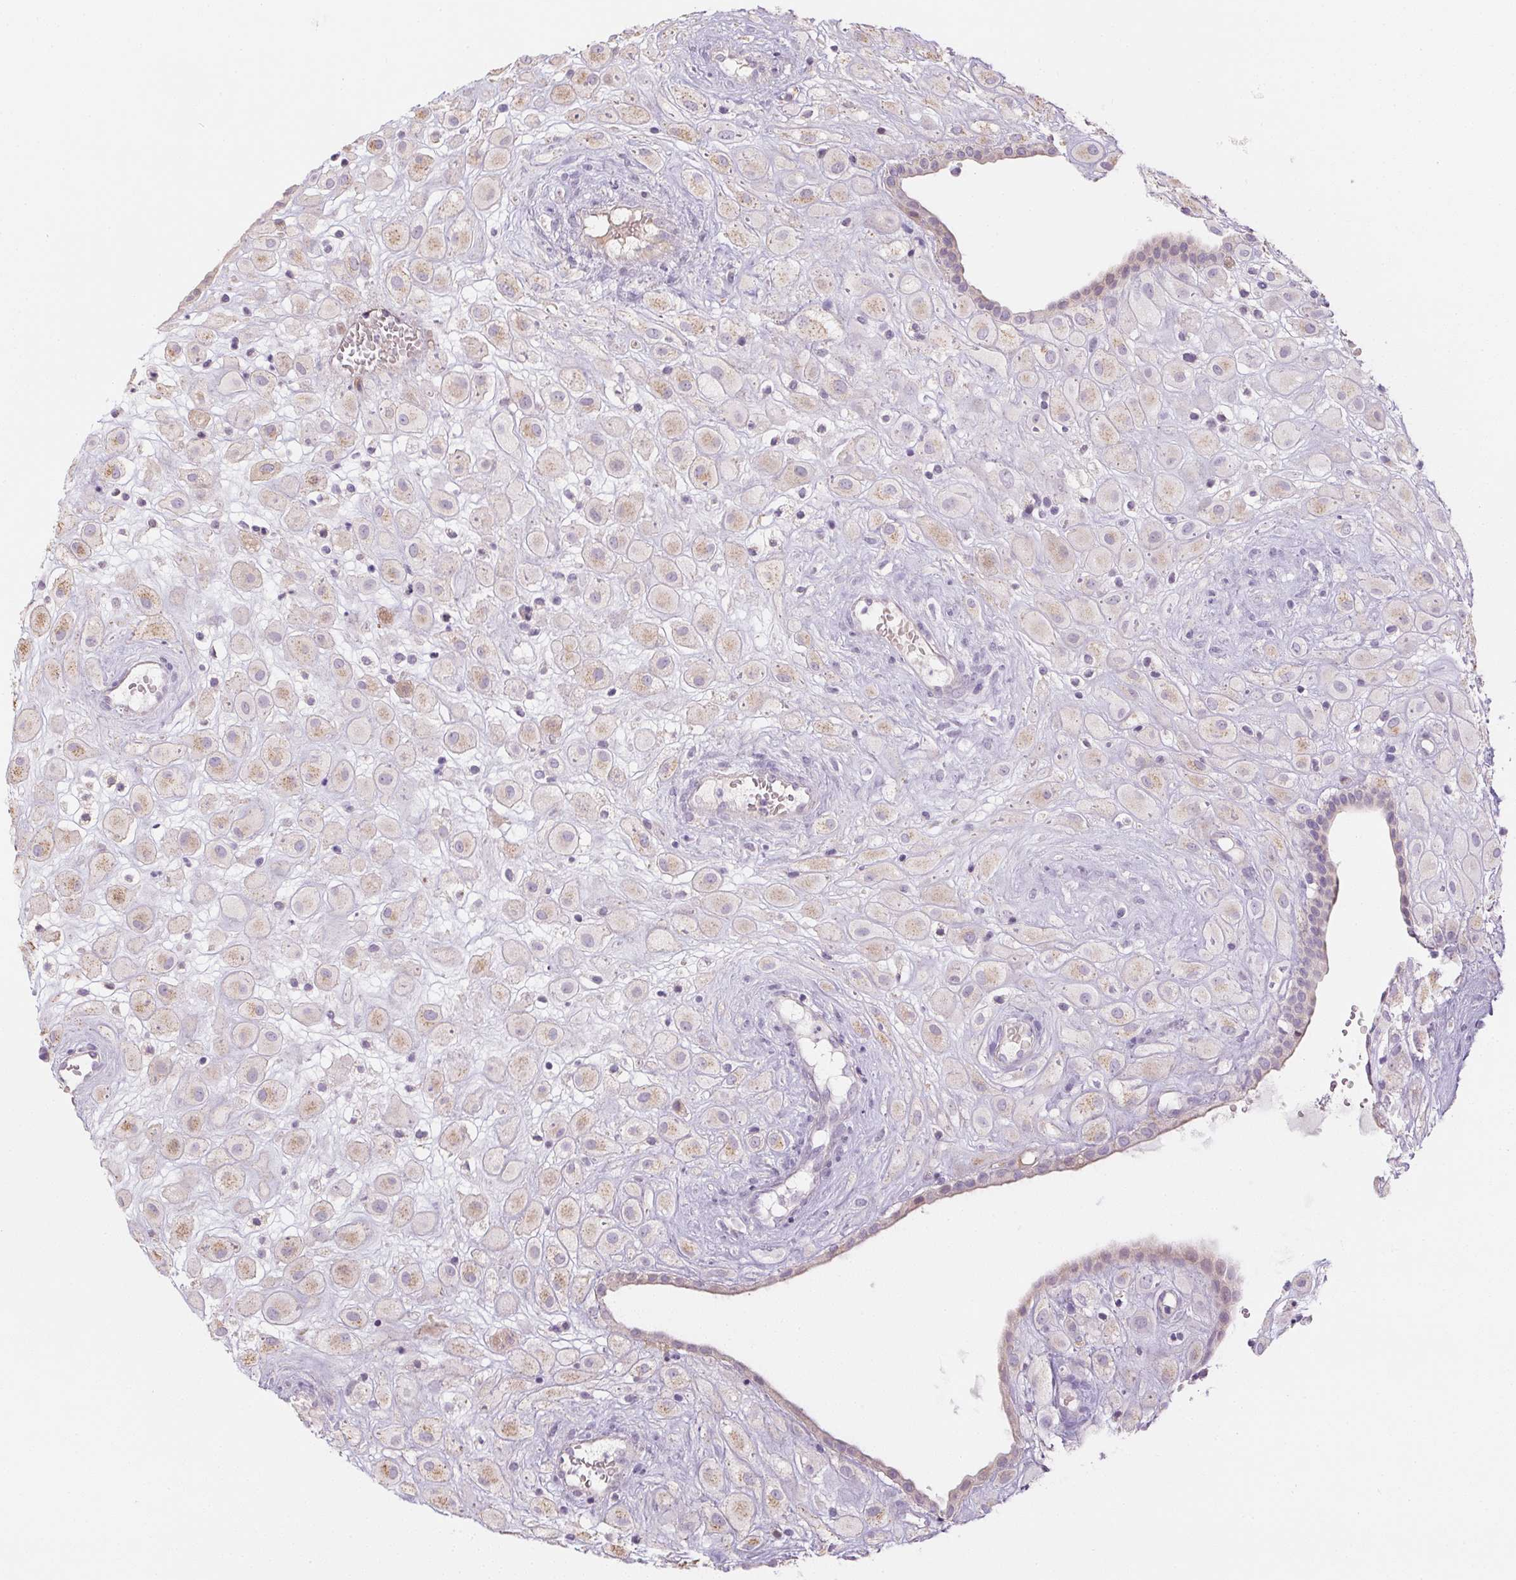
{"staining": {"intensity": "weak", "quantity": "25%-75%", "location": "cytoplasmic/membranous"}, "tissue": "placenta", "cell_type": "Decidual cells", "image_type": "normal", "snomed": [{"axis": "morphology", "description": "Normal tissue, NOS"}, {"axis": "topography", "description": "Placenta"}], "caption": "Protein staining of benign placenta shows weak cytoplasmic/membranous expression in approximately 25%-75% of decidual cells.", "gene": "CTCFL", "patient": {"sex": "female", "age": 24}}